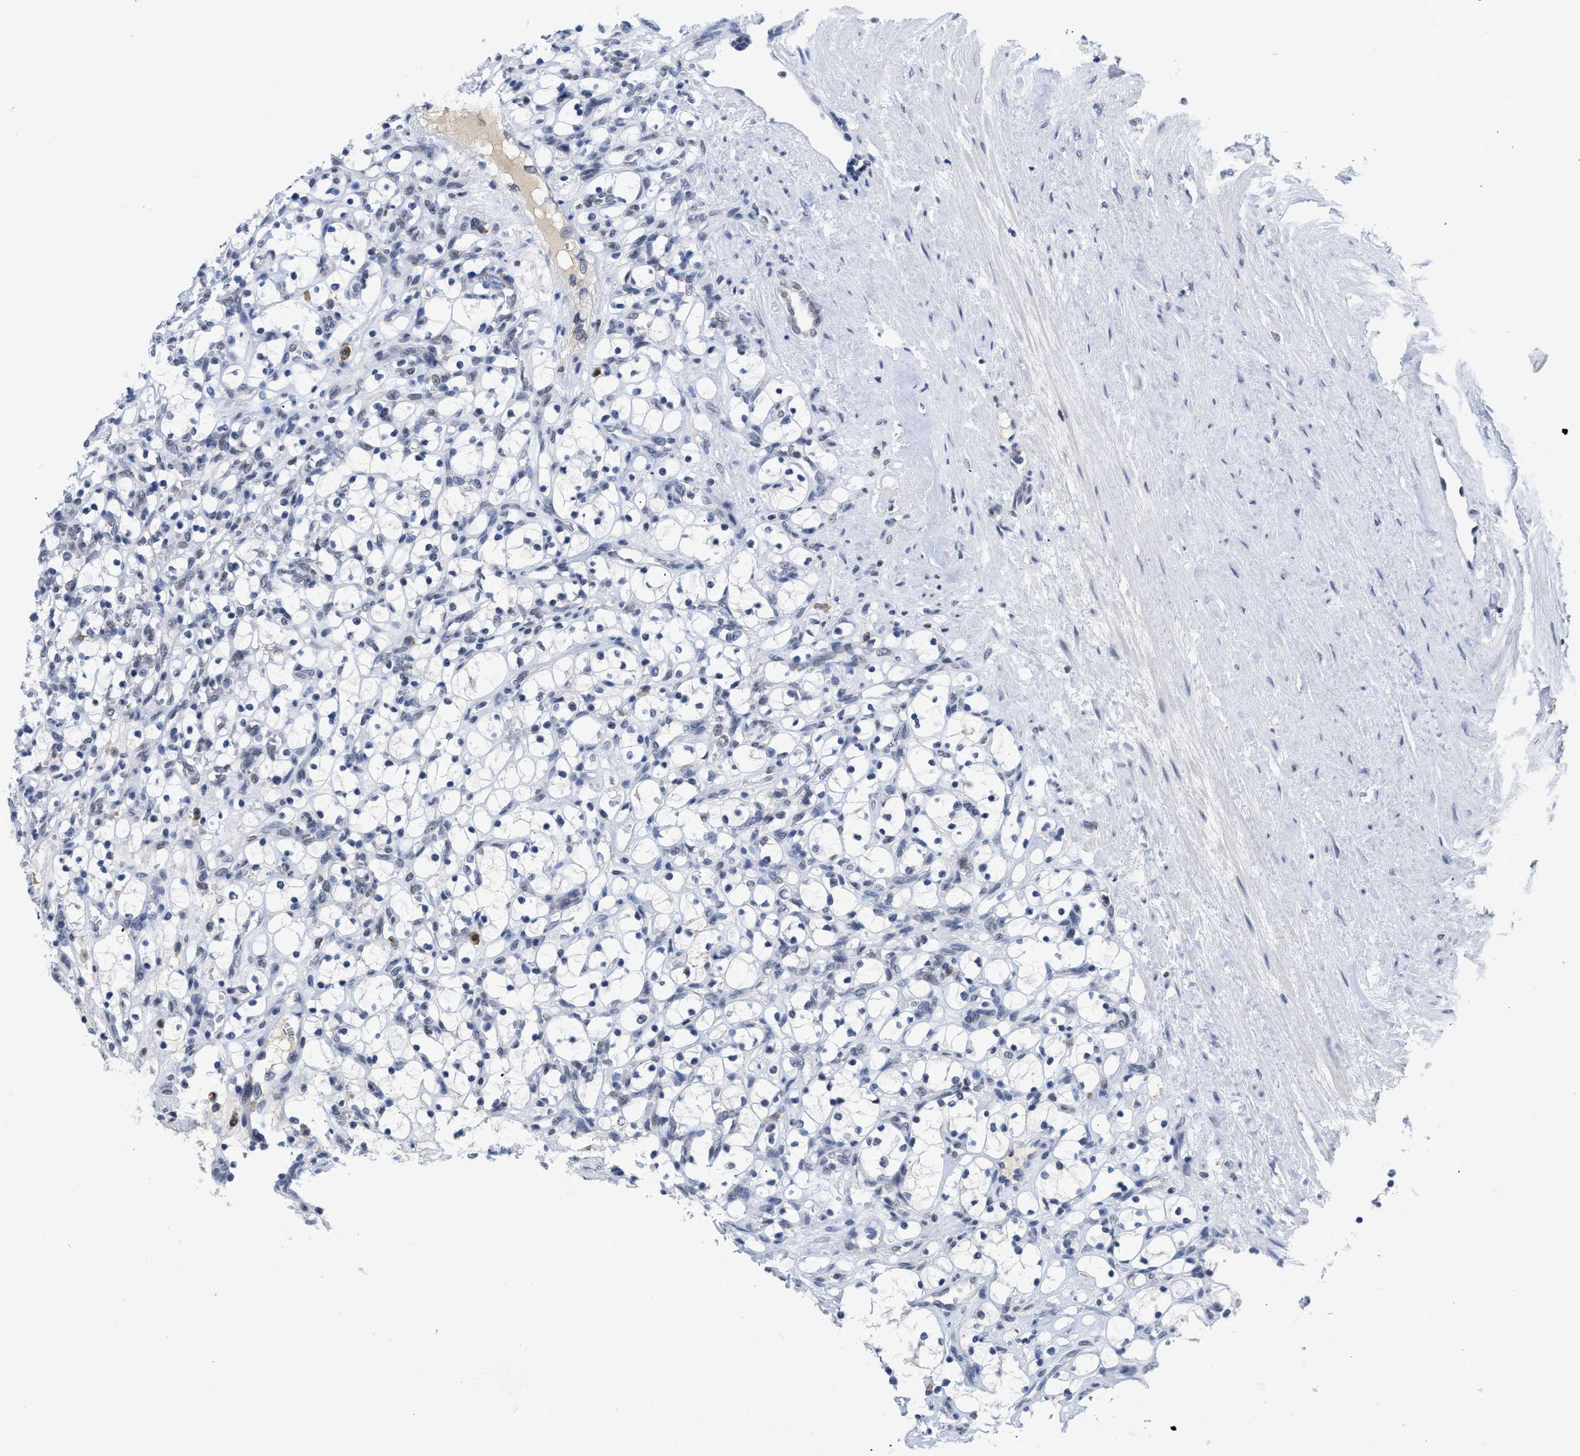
{"staining": {"intensity": "negative", "quantity": "none", "location": "none"}, "tissue": "renal cancer", "cell_type": "Tumor cells", "image_type": "cancer", "snomed": [{"axis": "morphology", "description": "Adenocarcinoma, NOS"}, {"axis": "topography", "description": "Kidney"}], "caption": "Histopathology image shows no significant protein expression in tumor cells of renal adenocarcinoma. The staining was performed using DAB to visualize the protein expression in brown, while the nuclei were stained in blue with hematoxylin (Magnification: 20x).", "gene": "GGNBP2", "patient": {"sex": "female", "age": 69}}